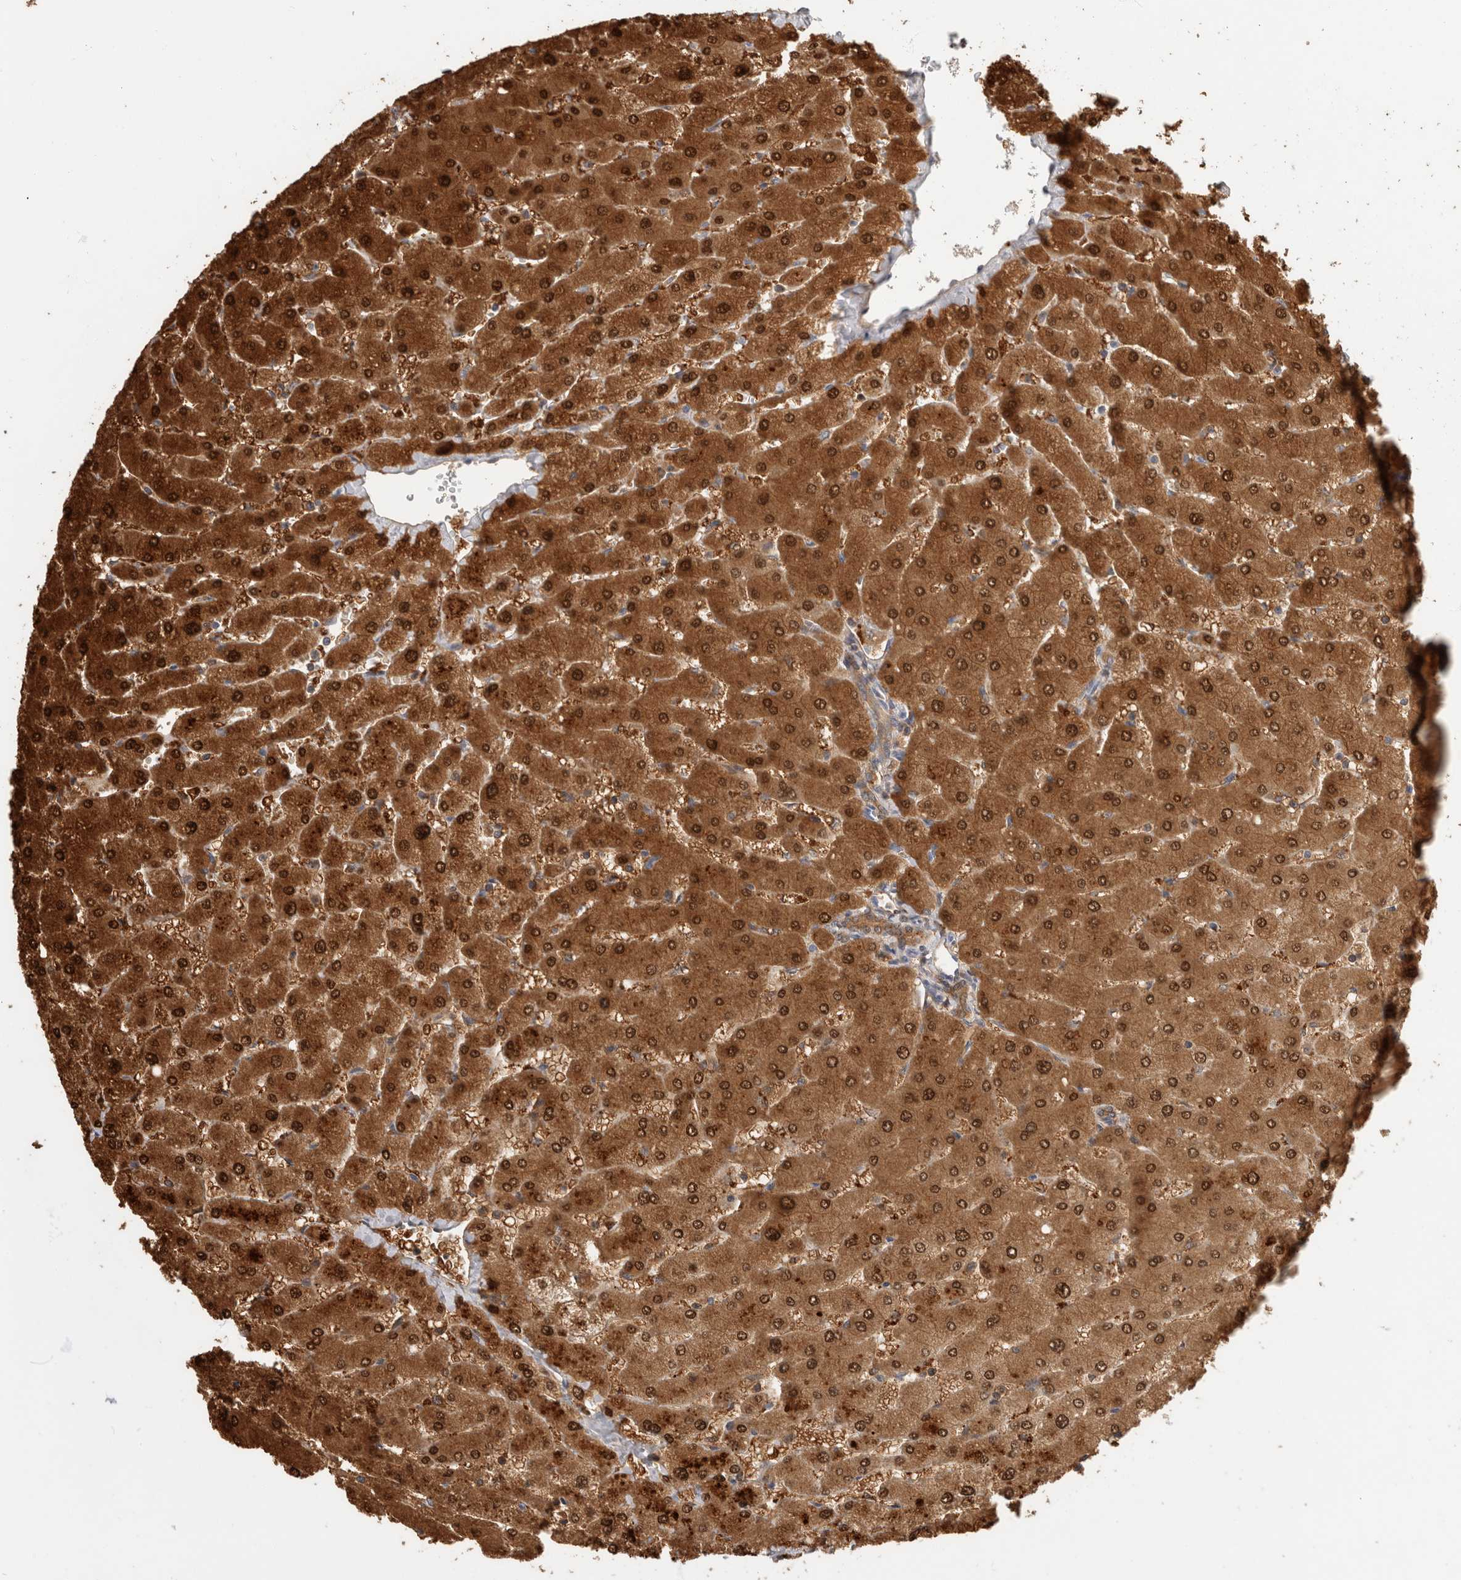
{"staining": {"intensity": "moderate", "quantity": ">75%", "location": "cytoplasmic/membranous"}, "tissue": "liver", "cell_type": "Cholangiocytes", "image_type": "normal", "snomed": [{"axis": "morphology", "description": "Normal tissue, NOS"}, {"axis": "topography", "description": "Liver"}], "caption": "Moderate cytoplasmic/membranous protein positivity is seen in approximately >75% of cholangiocytes in liver.", "gene": "PGM1", "patient": {"sex": "male", "age": 55}}